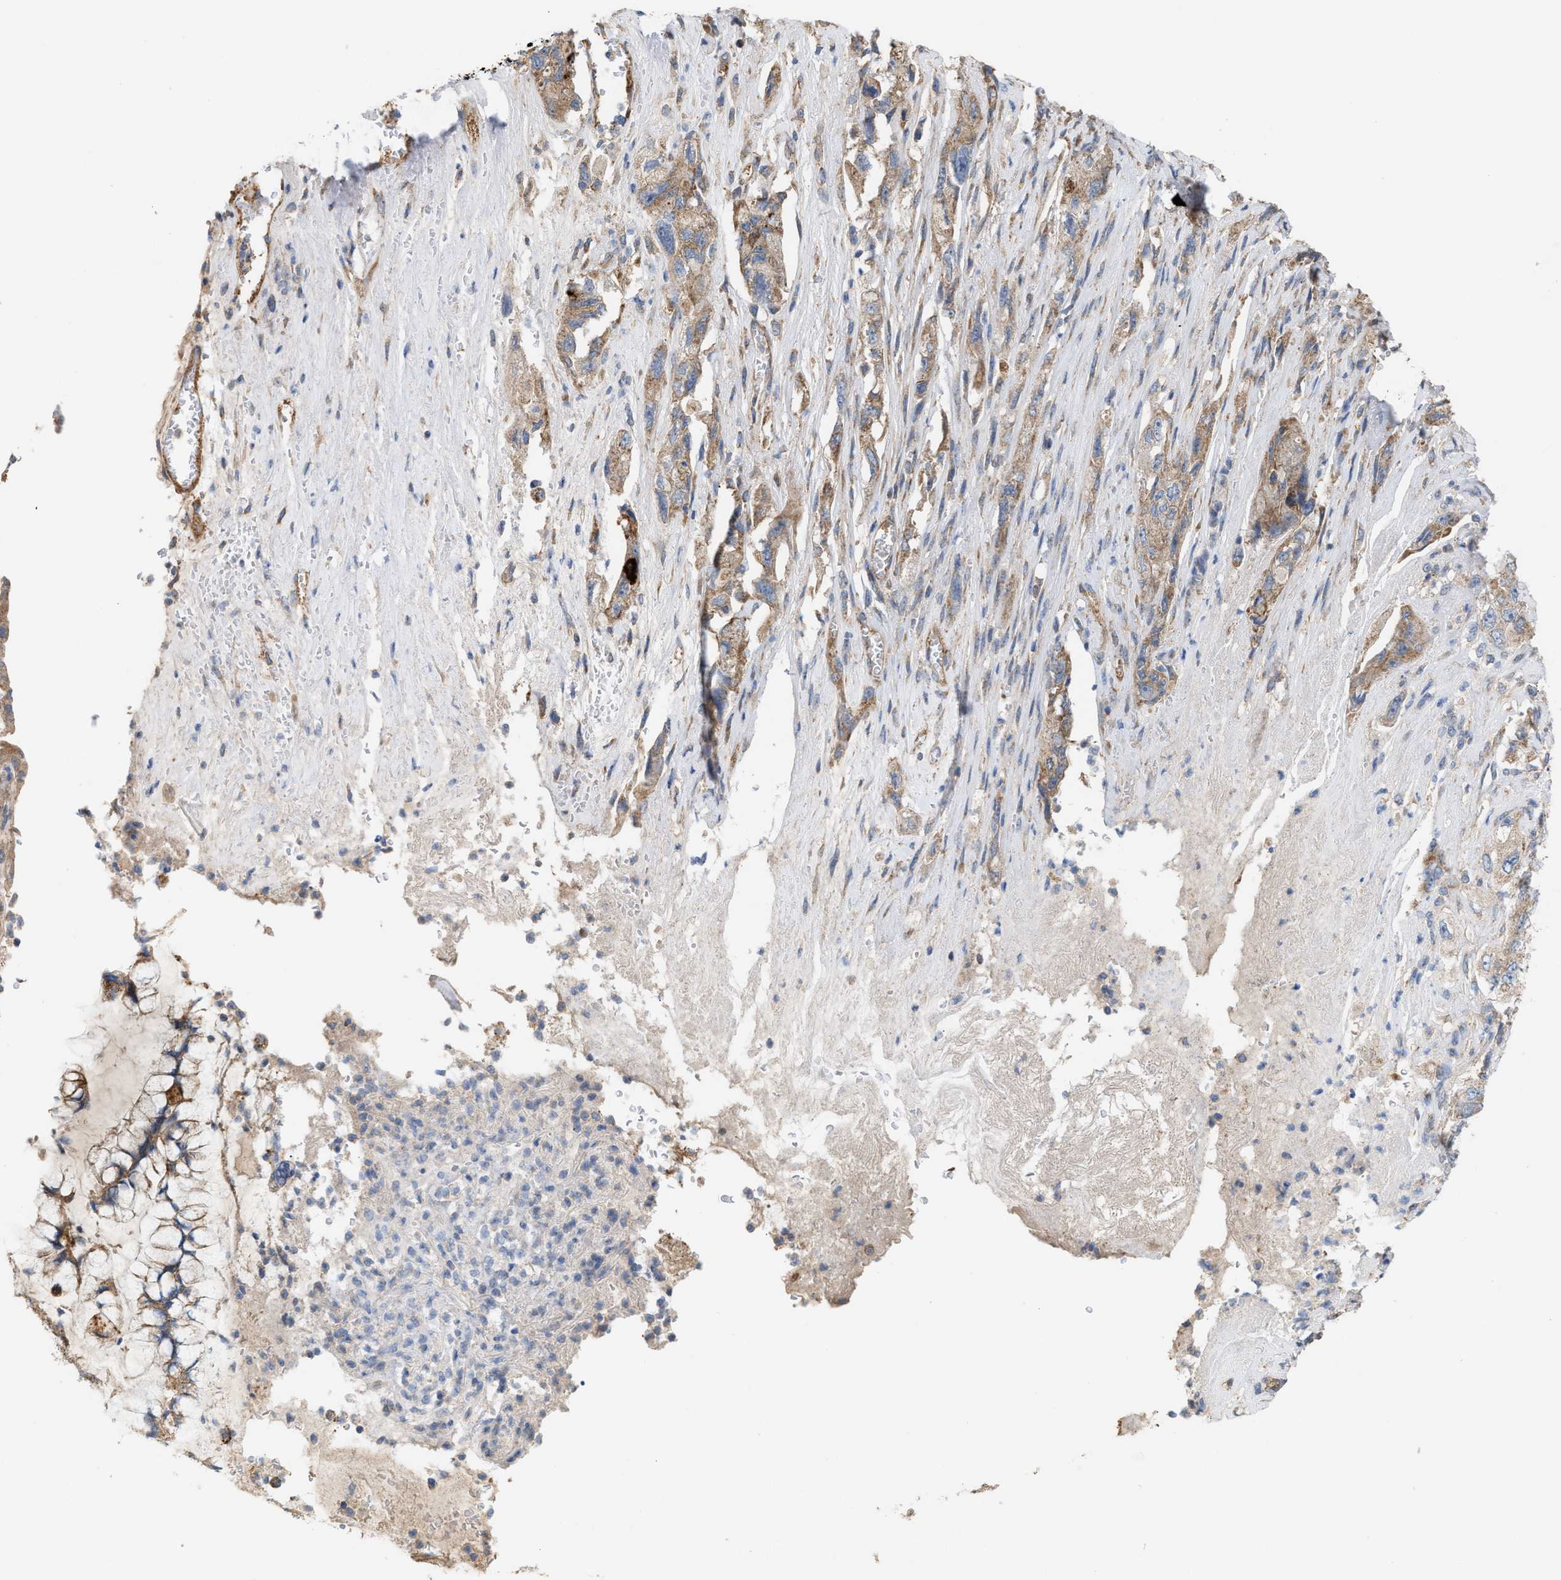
{"staining": {"intensity": "moderate", "quantity": ">75%", "location": "cytoplasmic/membranous"}, "tissue": "pancreatic cancer", "cell_type": "Tumor cells", "image_type": "cancer", "snomed": [{"axis": "morphology", "description": "Adenocarcinoma, NOS"}, {"axis": "topography", "description": "Pancreas"}], "caption": "IHC (DAB (3,3'-diaminobenzidine)) staining of human adenocarcinoma (pancreatic) exhibits moderate cytoplasmic/membranous protein expression in approximately >75% of tumor cells. (Brightfield microscopy of DAB IHC at high magnification).", "gene": "OXSM", "patient": {"sex": "female", "age": 73}}